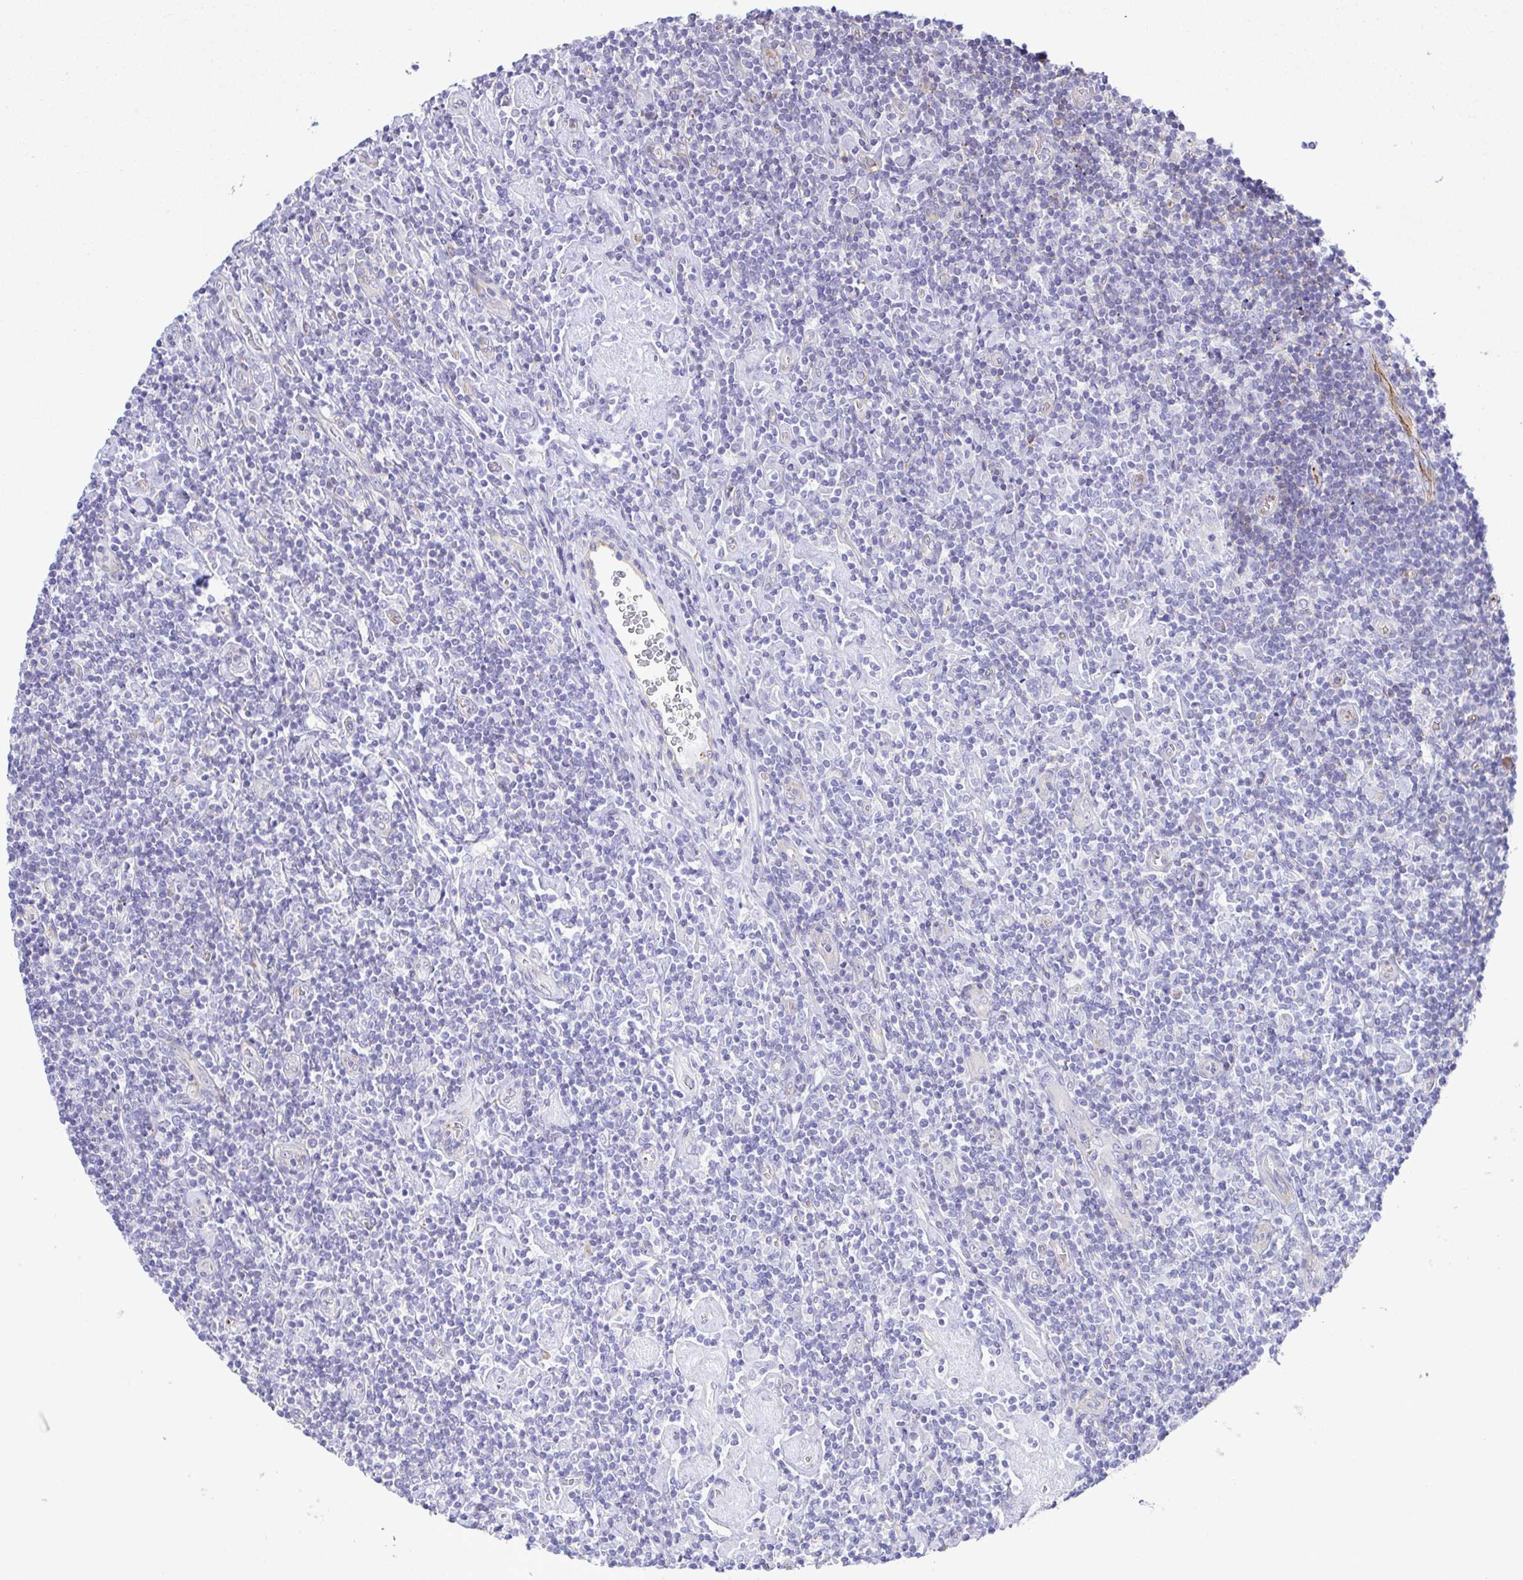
{"staining": {"intensity": "negative", "quantity": "none", "location": "none"}, "tissue": "lymphoma", "cell_type": "Tumor cells", "image_type": "cancer", "snomed": [{"axis": "morphology", "description": "Hodgkin's disease, NOS"}, {"axis": "topography", "description": "Lymph node"}], "caption": "Tumor cells are negative for protein expression in human Hodgkin's disease.", "gene": "FLT1", "patient": {"sex": "male", "age": 40}}